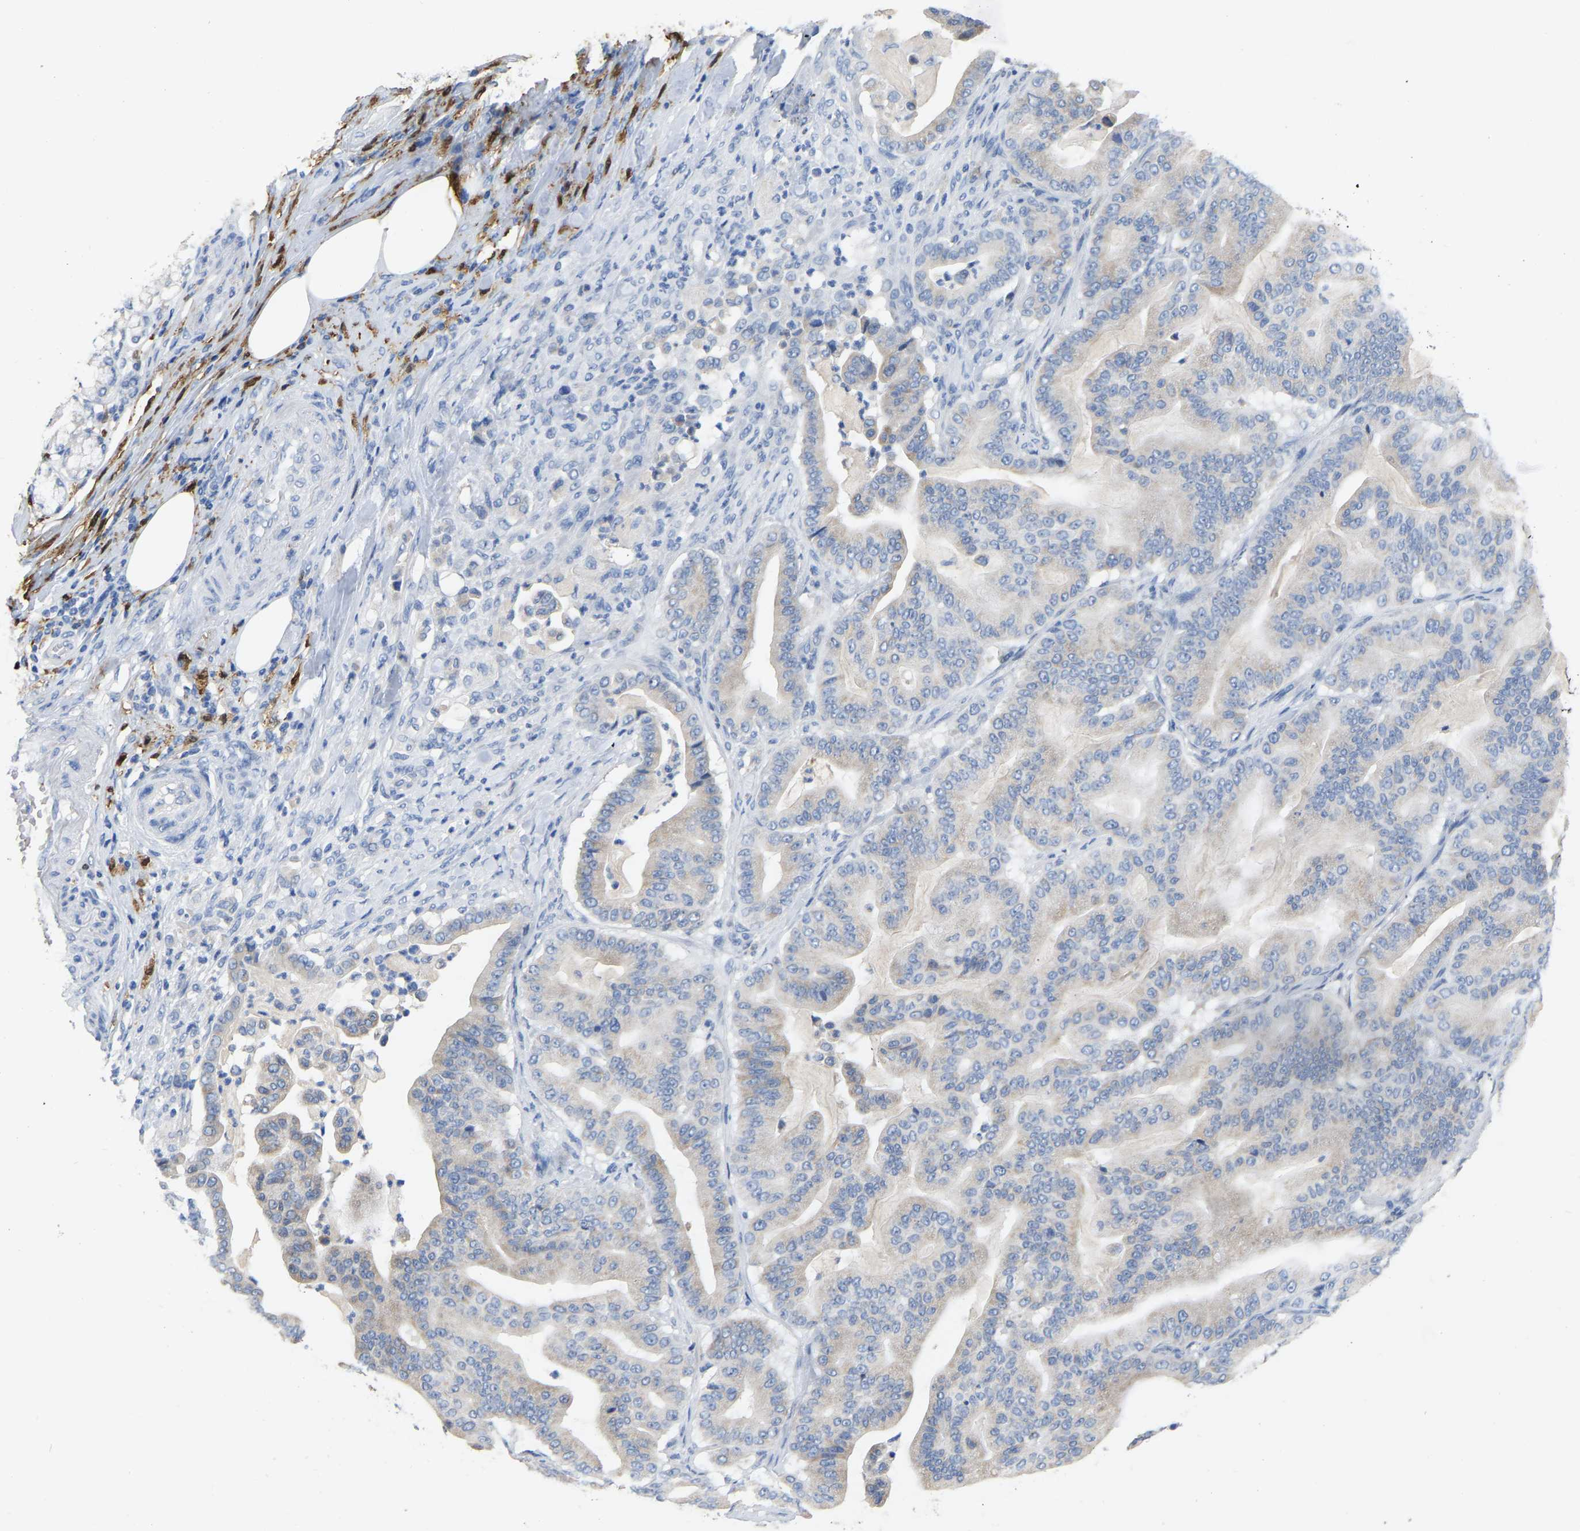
{"staining": {"intensity": "negative", "quantity": "none", "location": "none"}, "tissue": "pancreatic cancer", "cell_type": "Tumor cells", "image_type": "cancer", "snomed": [{"axis": "morphology", "description": "Adenocarcinoma, NOS"}, {"axis": "topography", "description": "Pancreas"}], "caption": "High magnification brightfield microscopy of adenocarcinoma (pancreatic) stained with DAB (3,3'-diaminobenzidine) (brown) and counterstained with hematoxylin (blue): tumor cells show no significant staining.", "gene": "ULBP2", "patient": {"sex": "male", "age": 63}}